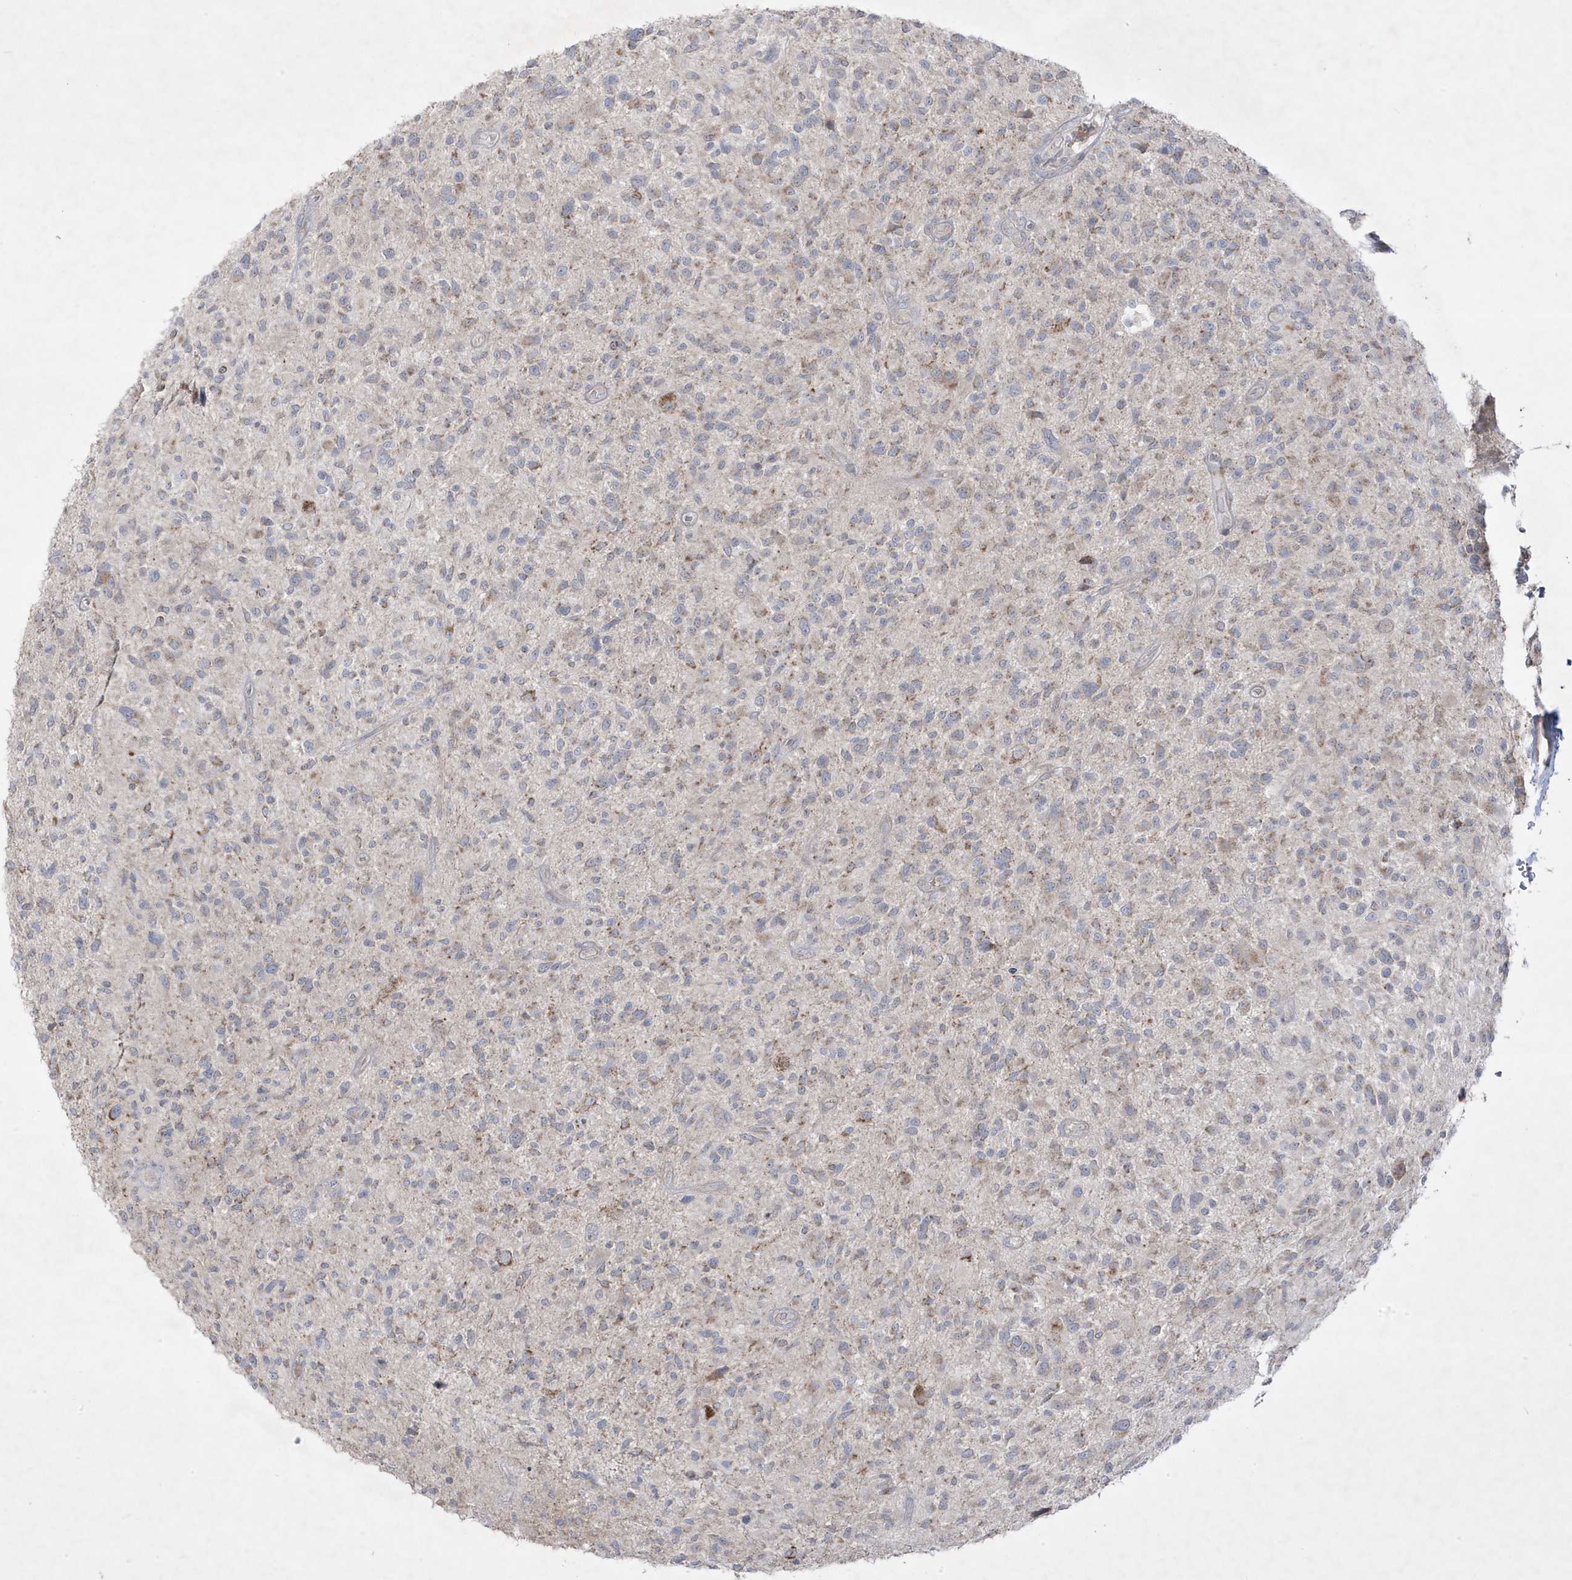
{"staining": {"intensity": "weak", "quantity": "25%-75%", "location": "cytoplasmic/membranous"}, "tissue": "glioma", "cell_type": "Tumor cells", "image_type": "cancer", "snomed": [{"axis": "morphology", "description": "Glioma, malignant, High grade"}, {"axis": "topography", "description": "Brain"}], "caption": "Approximately 25%-75% of tumor cells in glioma reveal weak cytoplasmic/membranous protein positivity as visualized by brown immunohistochemical staining.", "gene": "ADAMTSL3", "patient": {"sex": "male", "age": 47}}